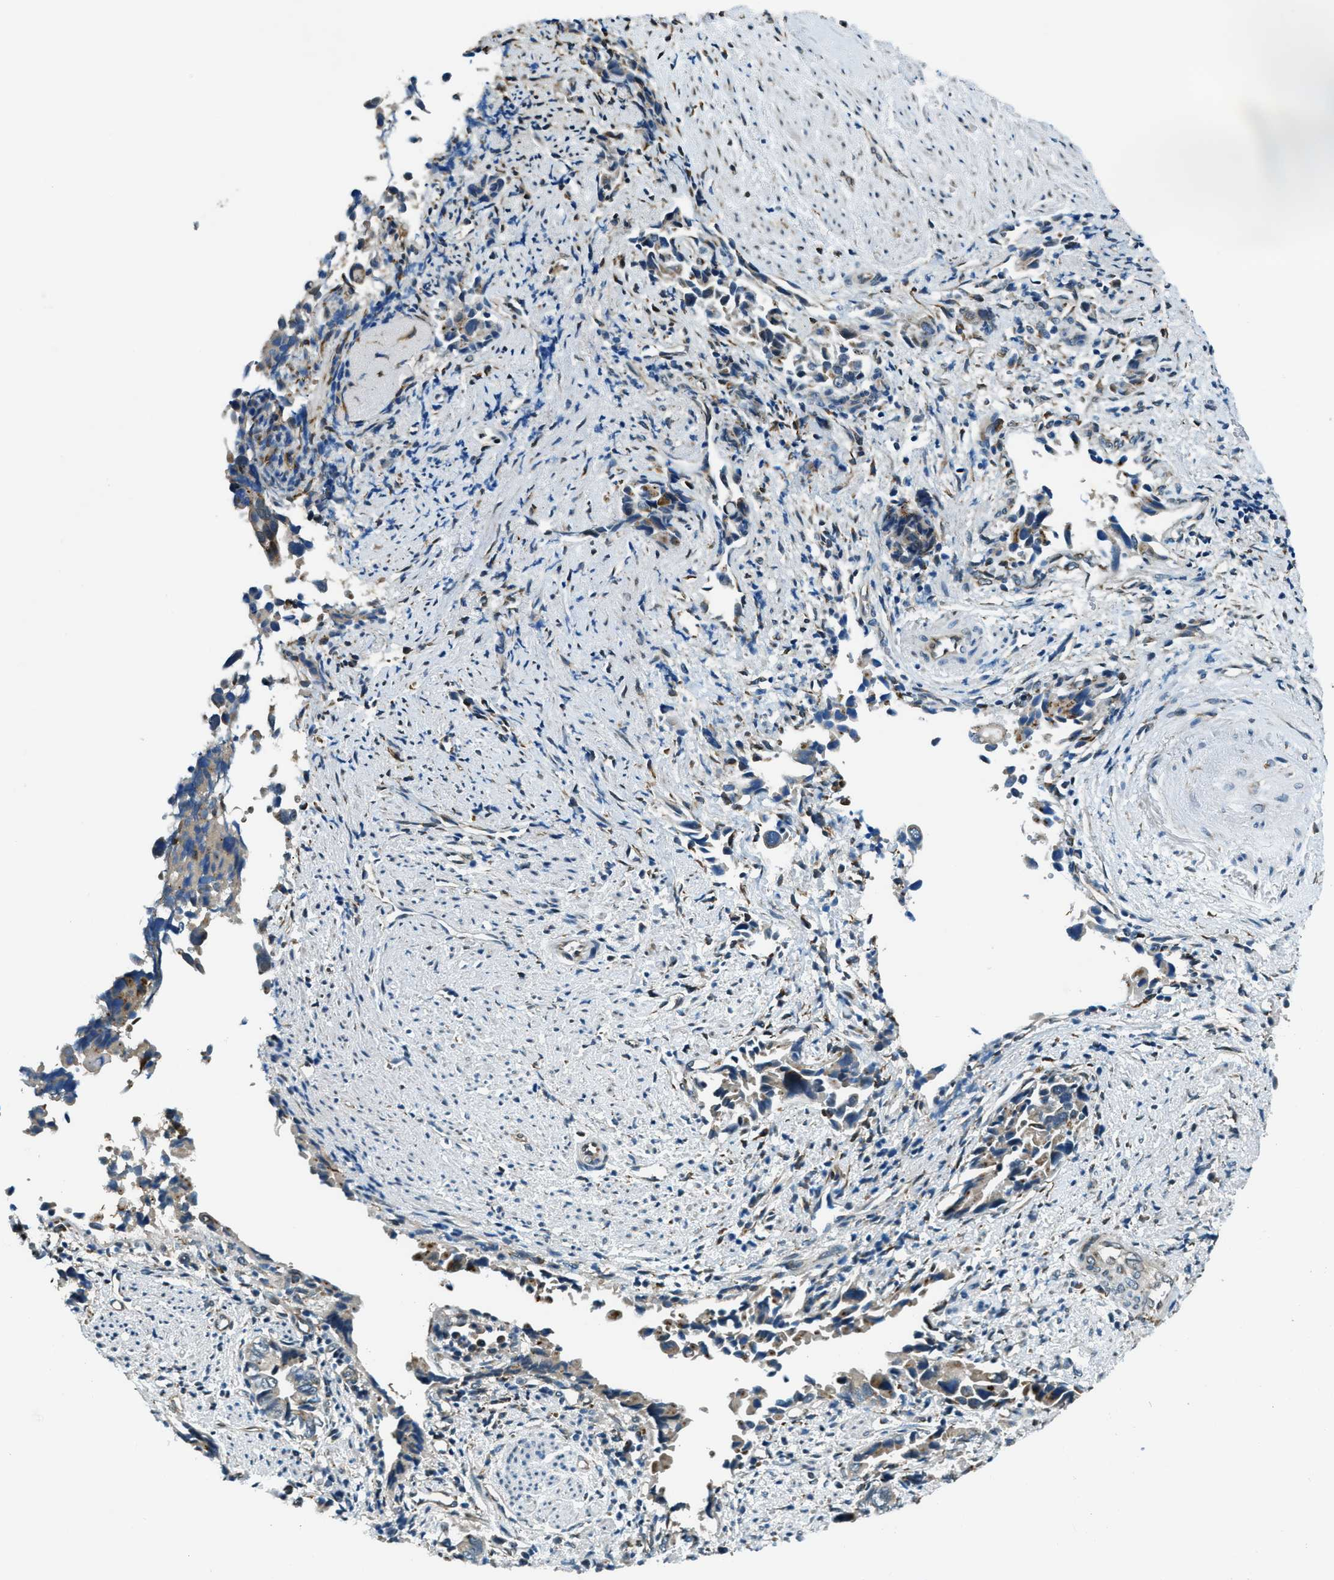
{"staining": {"intensity": "weak", "quantity": "25%-75%", "location": "cytoplasmic/membranous"}, "tissue": "liver cancer", "cell_type": "Tumor cells", "image_type": "cancer", "snomed": [{"axis": "morphology", "description": "Cholangiocarcinoma"}, {"axis": "topography", "description": "Liver"}], "caption": "IHC of liver cancer (cholangiocarcinoma) displays low levels of weak cytoplasmic/membranous staining in approximately 25%-75% of tumor cells.", "gene": "GINM1", "patient": {"sex": "female", "age": 79}}